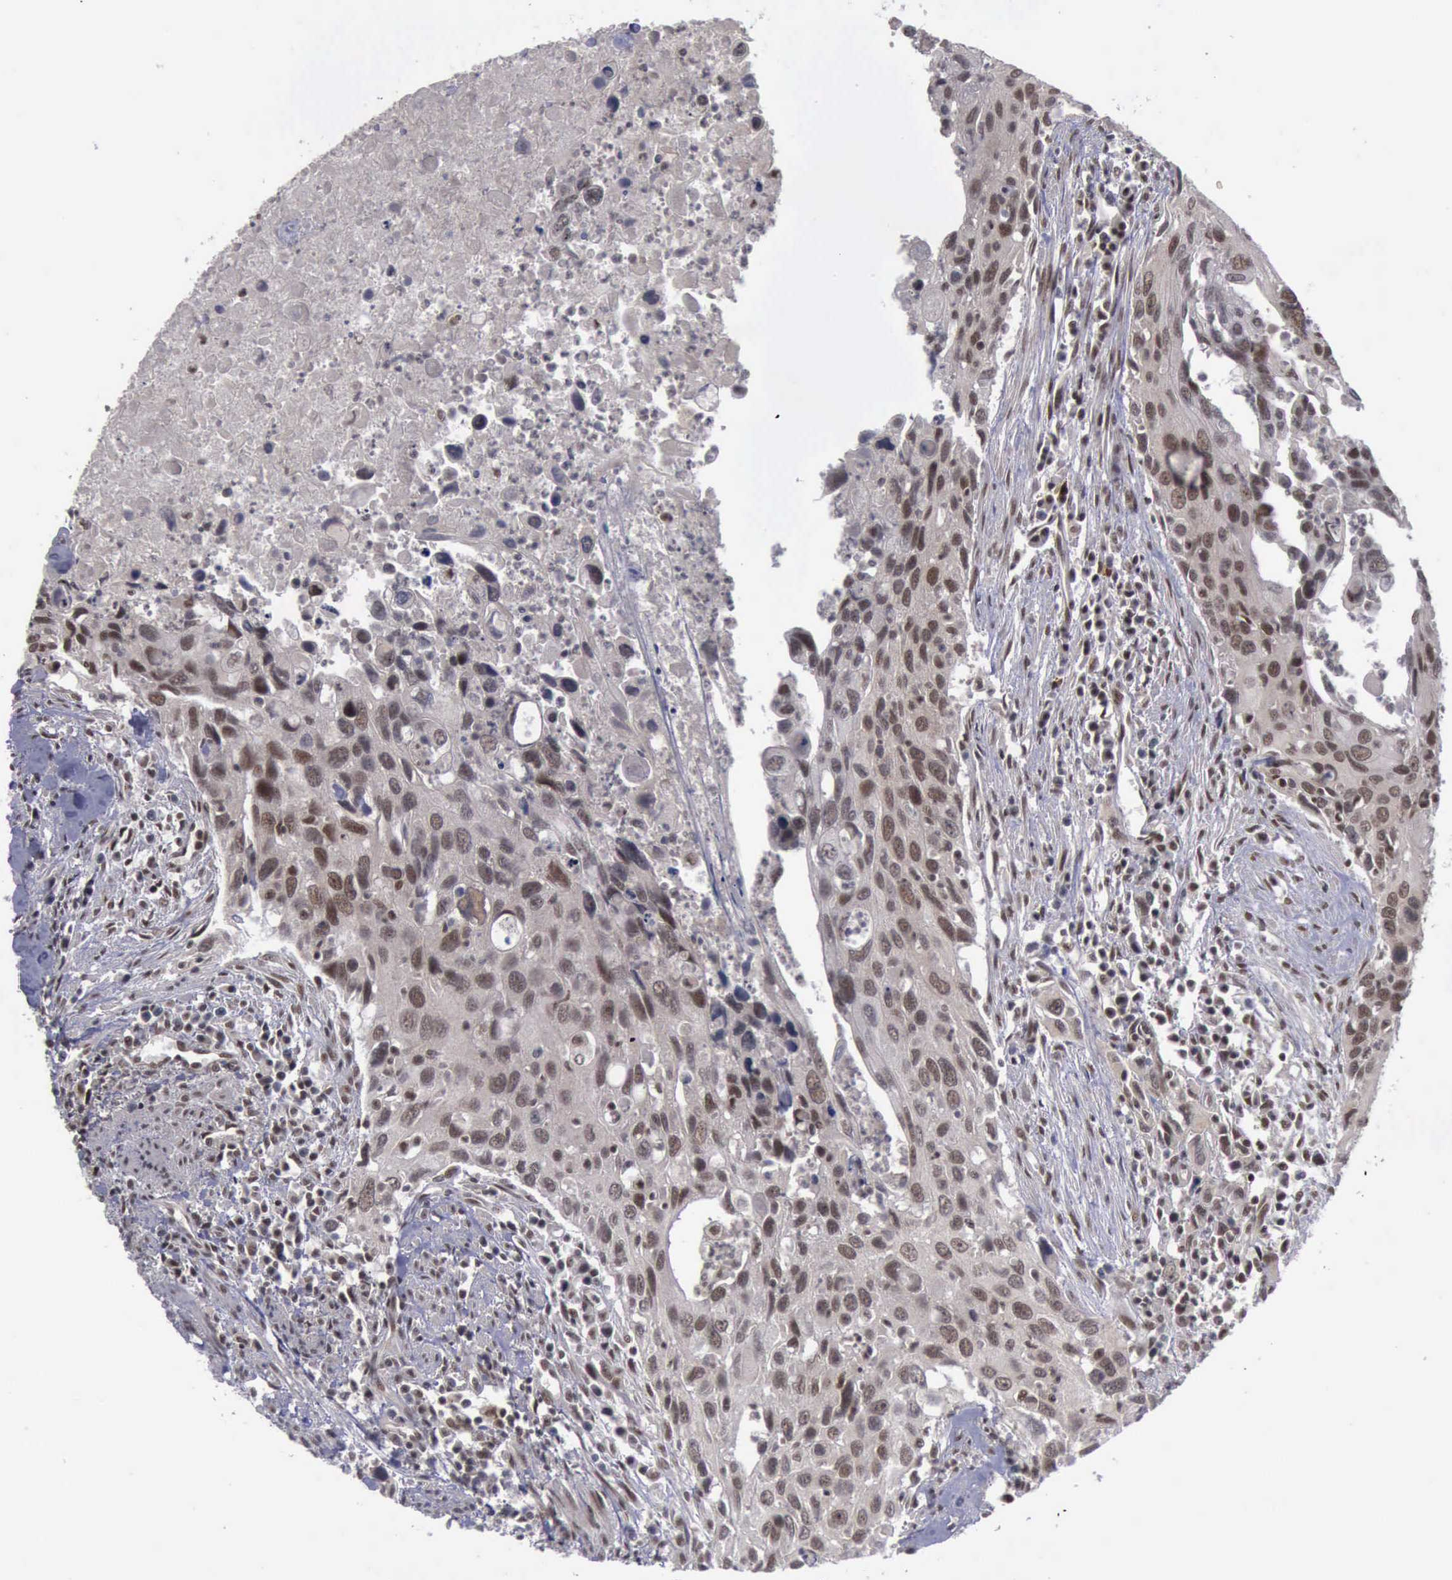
{"staining": {"intensity": "moderate", "quantity": ">75%", "location": "cytoplasmic/membranous,nuclear"}, "tissue": "urothelial cancer", "cell_type": "Tumor cells", "image_type": "cancer", "snomed": [{"axis": "morphology", "description": "Urothelial carcinoma, High grade"}, {"axis": "topography", "description": "Urinary bladder"}], "caption": "Human high-grade urothelial carcinoma stained with a protein marker shows moderate staining in tumor cells.", "gene": "ATM", "patient": {"sex": "male", "age": 71}}